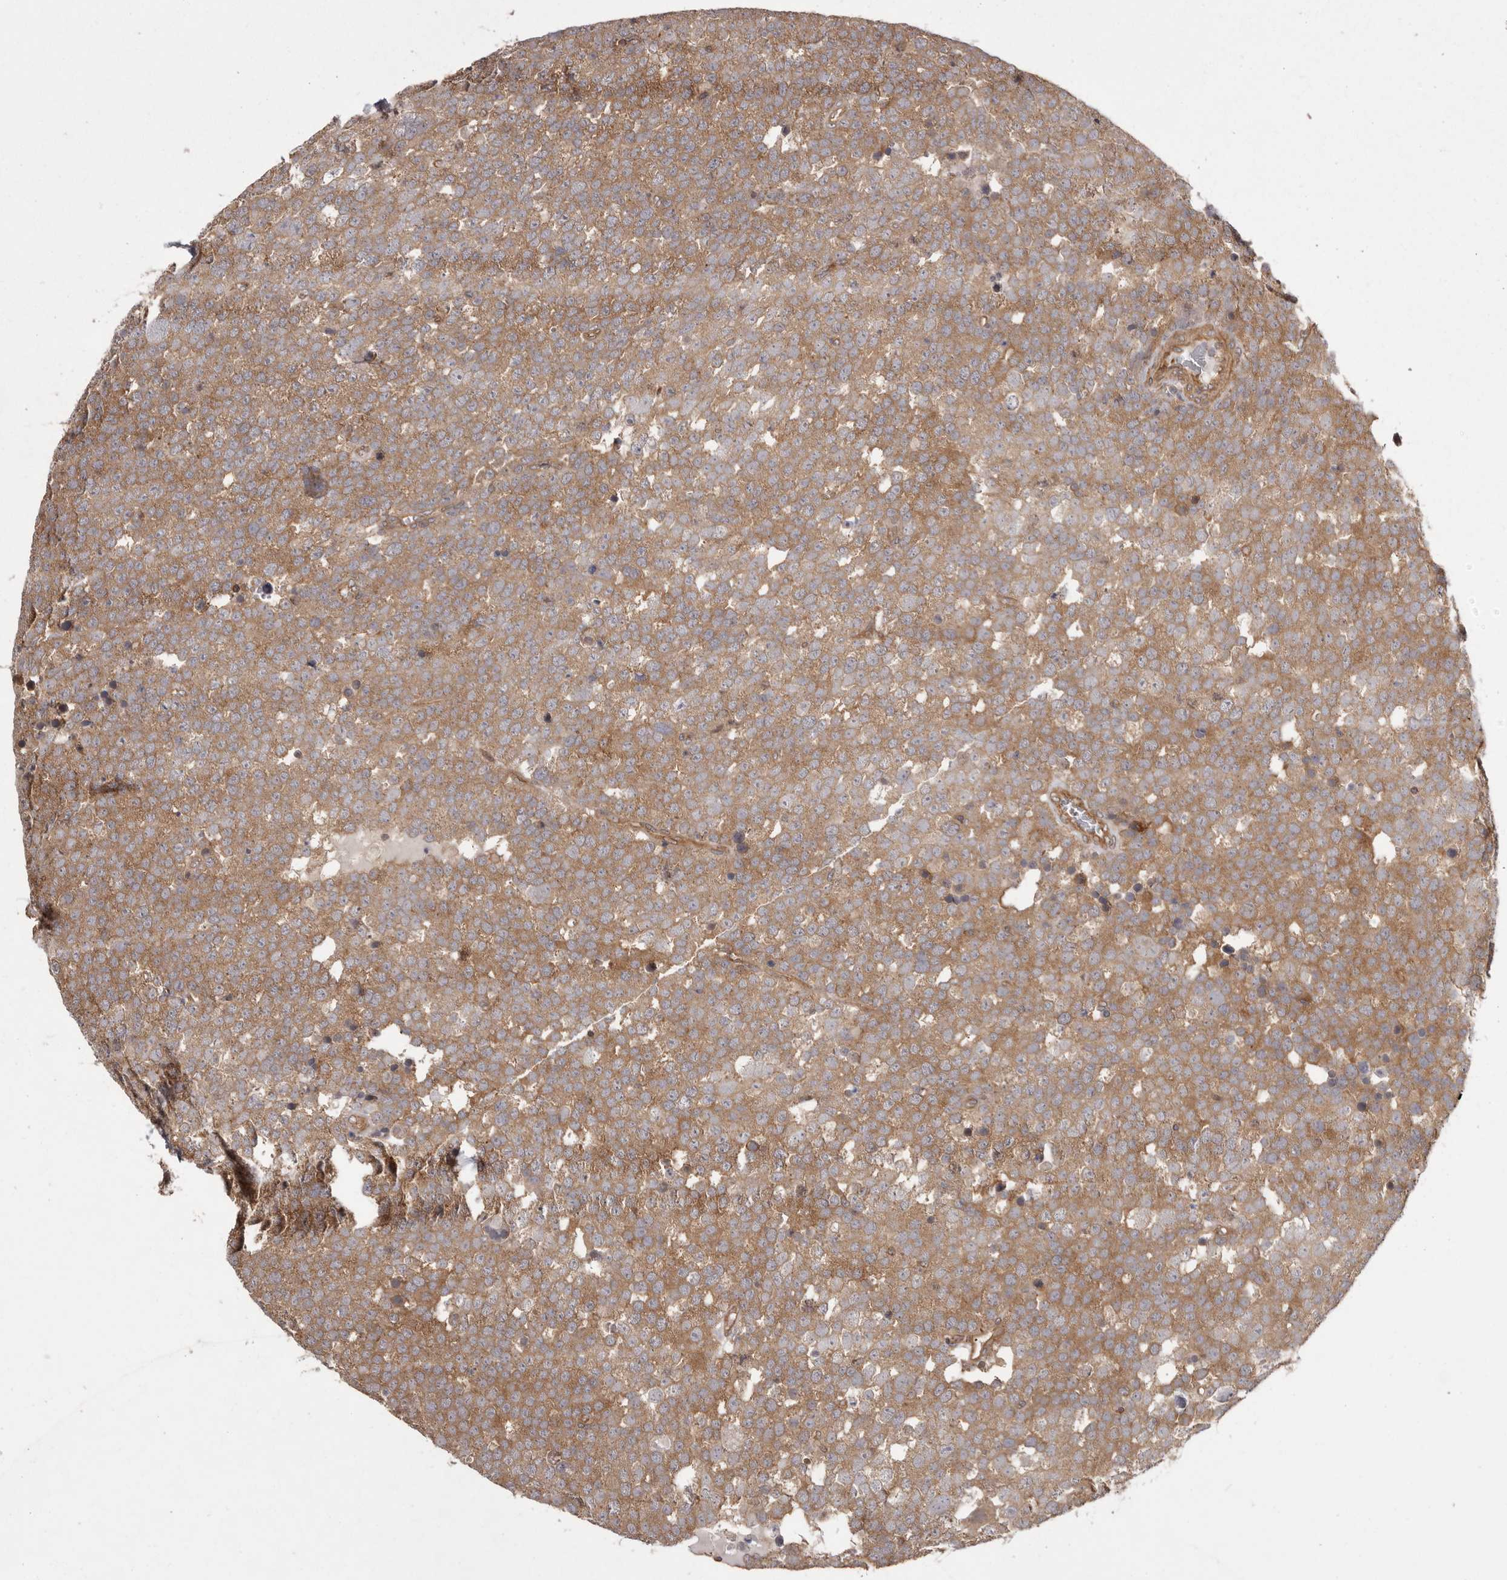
{"staining": {"intensity": "moderate", "quantity": ">75%", "location": "cytoplasmic/membranous"}, "tissue": "testis cancer", "cell_type": "Tumor cells", "image_type": "cancer", "snomed": [{"axis": "morphology", "description": "Seminoma, NOS"}, {"axis": "topography", "description": "Testis"}], "caption": "Immunohistochemical staining of testis cancer (seminoma) reveals medium levels of moderate cytoplasmic/membranous protein staining in about >75% of tumor cells.", "gene": "NFKBIA", "patient": {"sex": "male", "age": 71}}